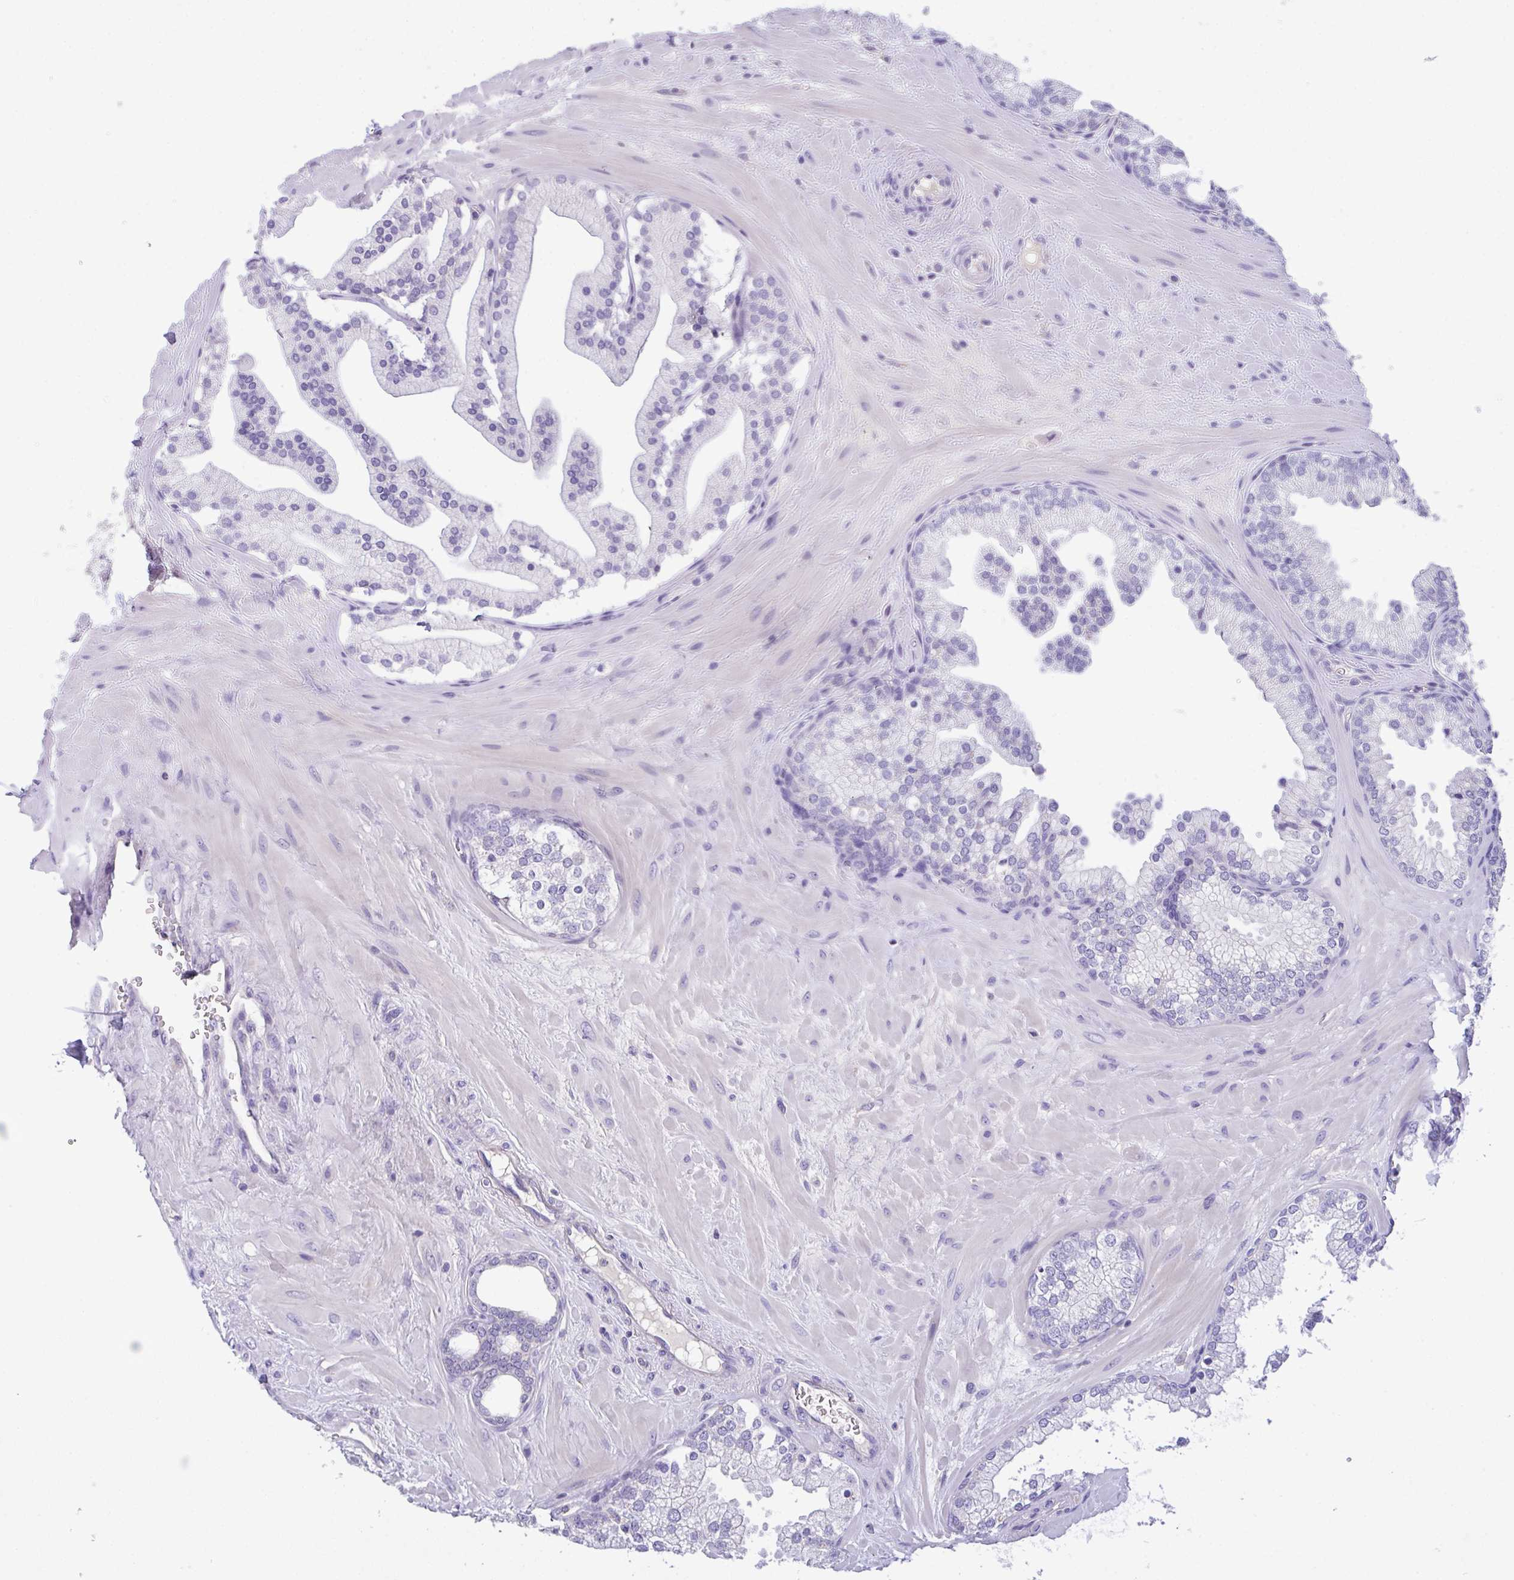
{"staining": {"intensity": "negative", "quantity": "none", "location": "none"}, "tissue": "prostate", "cell_type": "Glandular cells", "image_type": "normal", "snomed": [{"axis": "morphology", "description": "Normal tissue, NOS"}, {"axis": "topography", "description": "Prostate"}, {"axis": "topography", "description": "Peripheral nerve tissue"}], "caption": "Immunohistochemical staining of normal prostate exhibits no significant staining in glandular cells. The staining is performed using DAB (3,3'-diaminobenzidine) brown chromogen with nuclei counter-stained in using hematoxylin.", "gene": "CA10", "patient": {"sex": "male", "age": 61}}